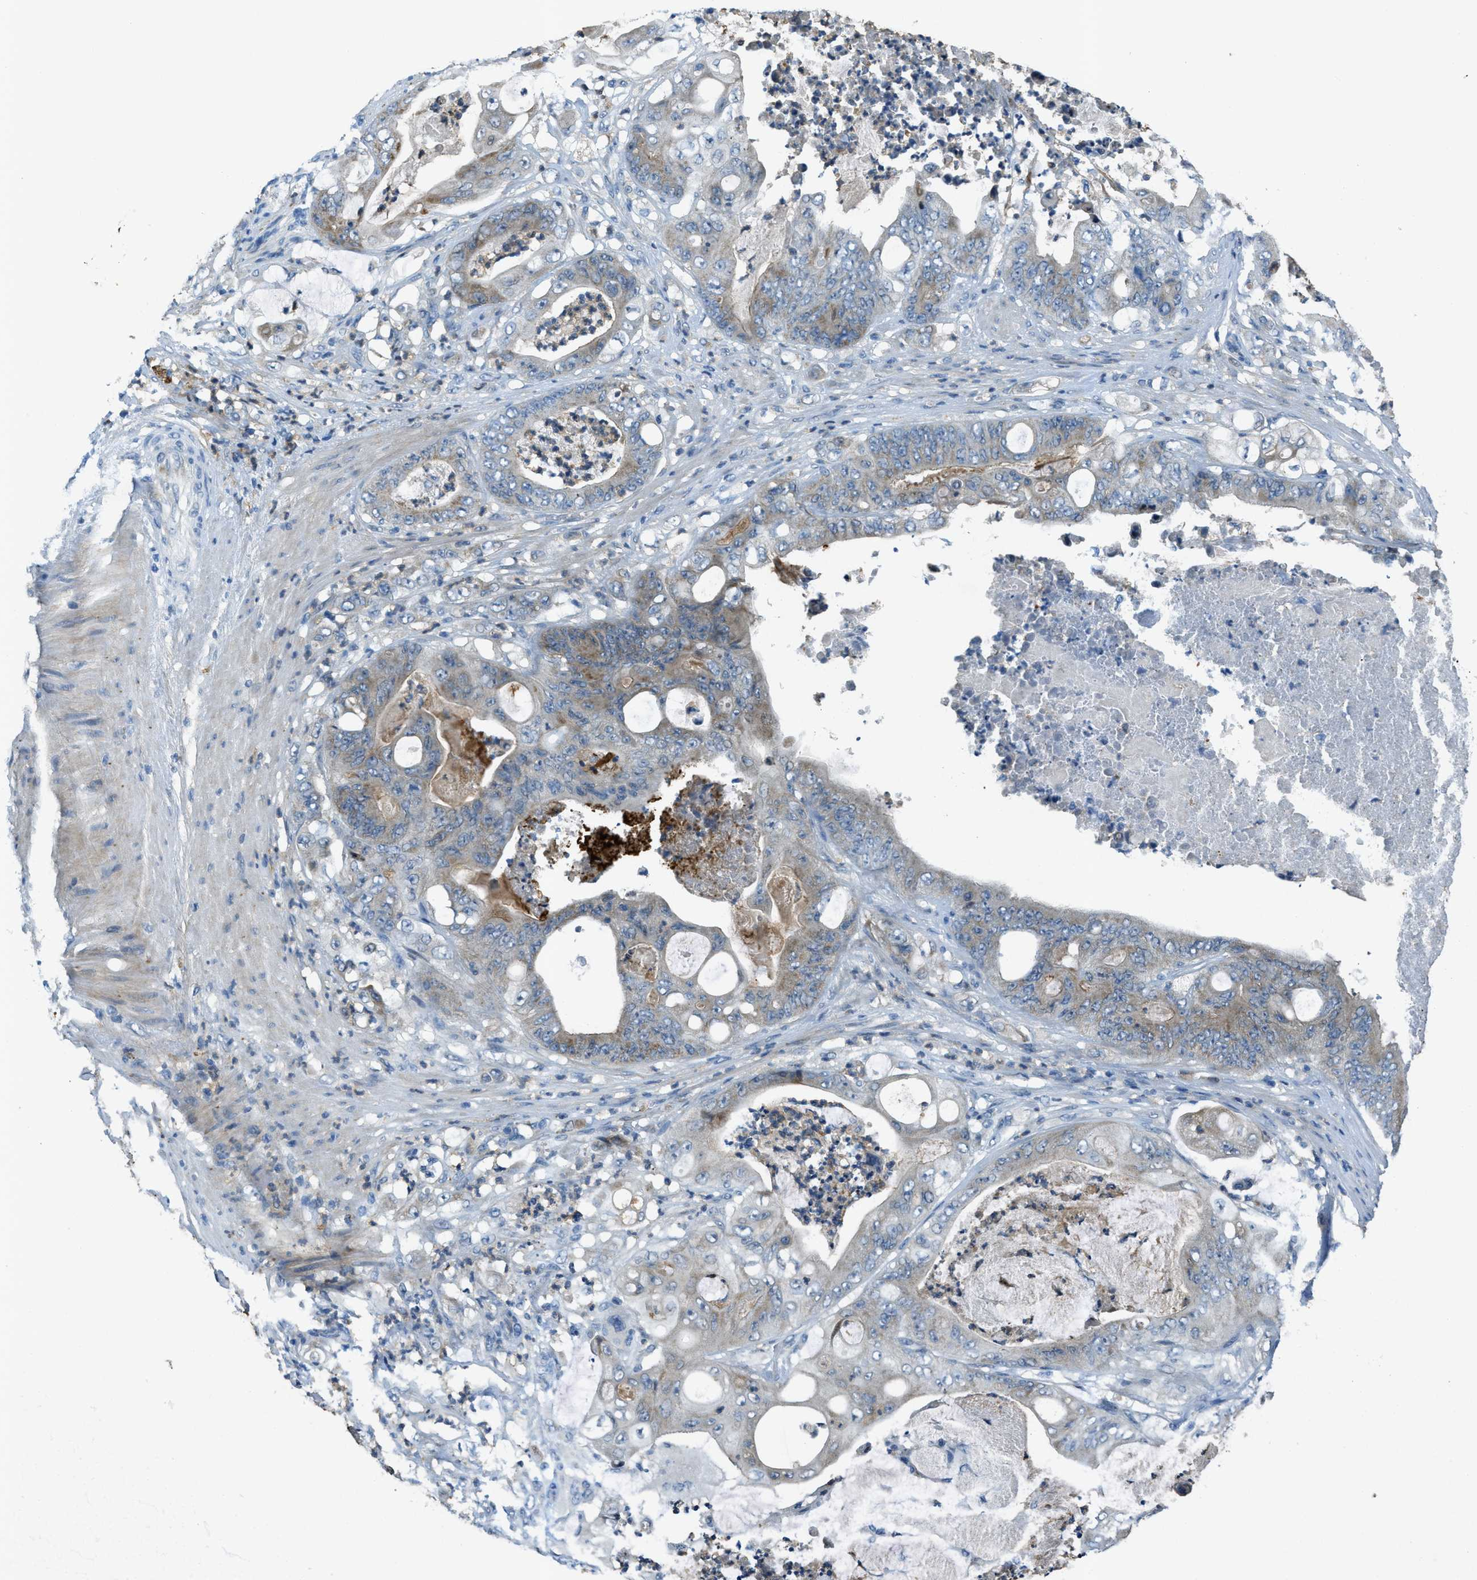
{"staining": {"intensity": "weak", "quantity": "25%-75%", "location": "cytoplasmic/membranous"}, "tissue": "stomach cancer", "cell_type": "Tumor cells", "image_type": "cancer", "snomed": [{"axis": "morphology", "description": "Adenocarcinoma, NOS"}, {"axis": "topography", "description": "Stomach"}], "caption": "Immunohistochemistry (IHC) micrograph of stomach cancer (adenocarcinoma) stained for a protein (brown), which displays low levels of weak cytoplasmic/membranous staining in approximately 25%-75% of tumor cells.", "gene": "SNX14", "patient": {"sex": "female", "age": 73}}